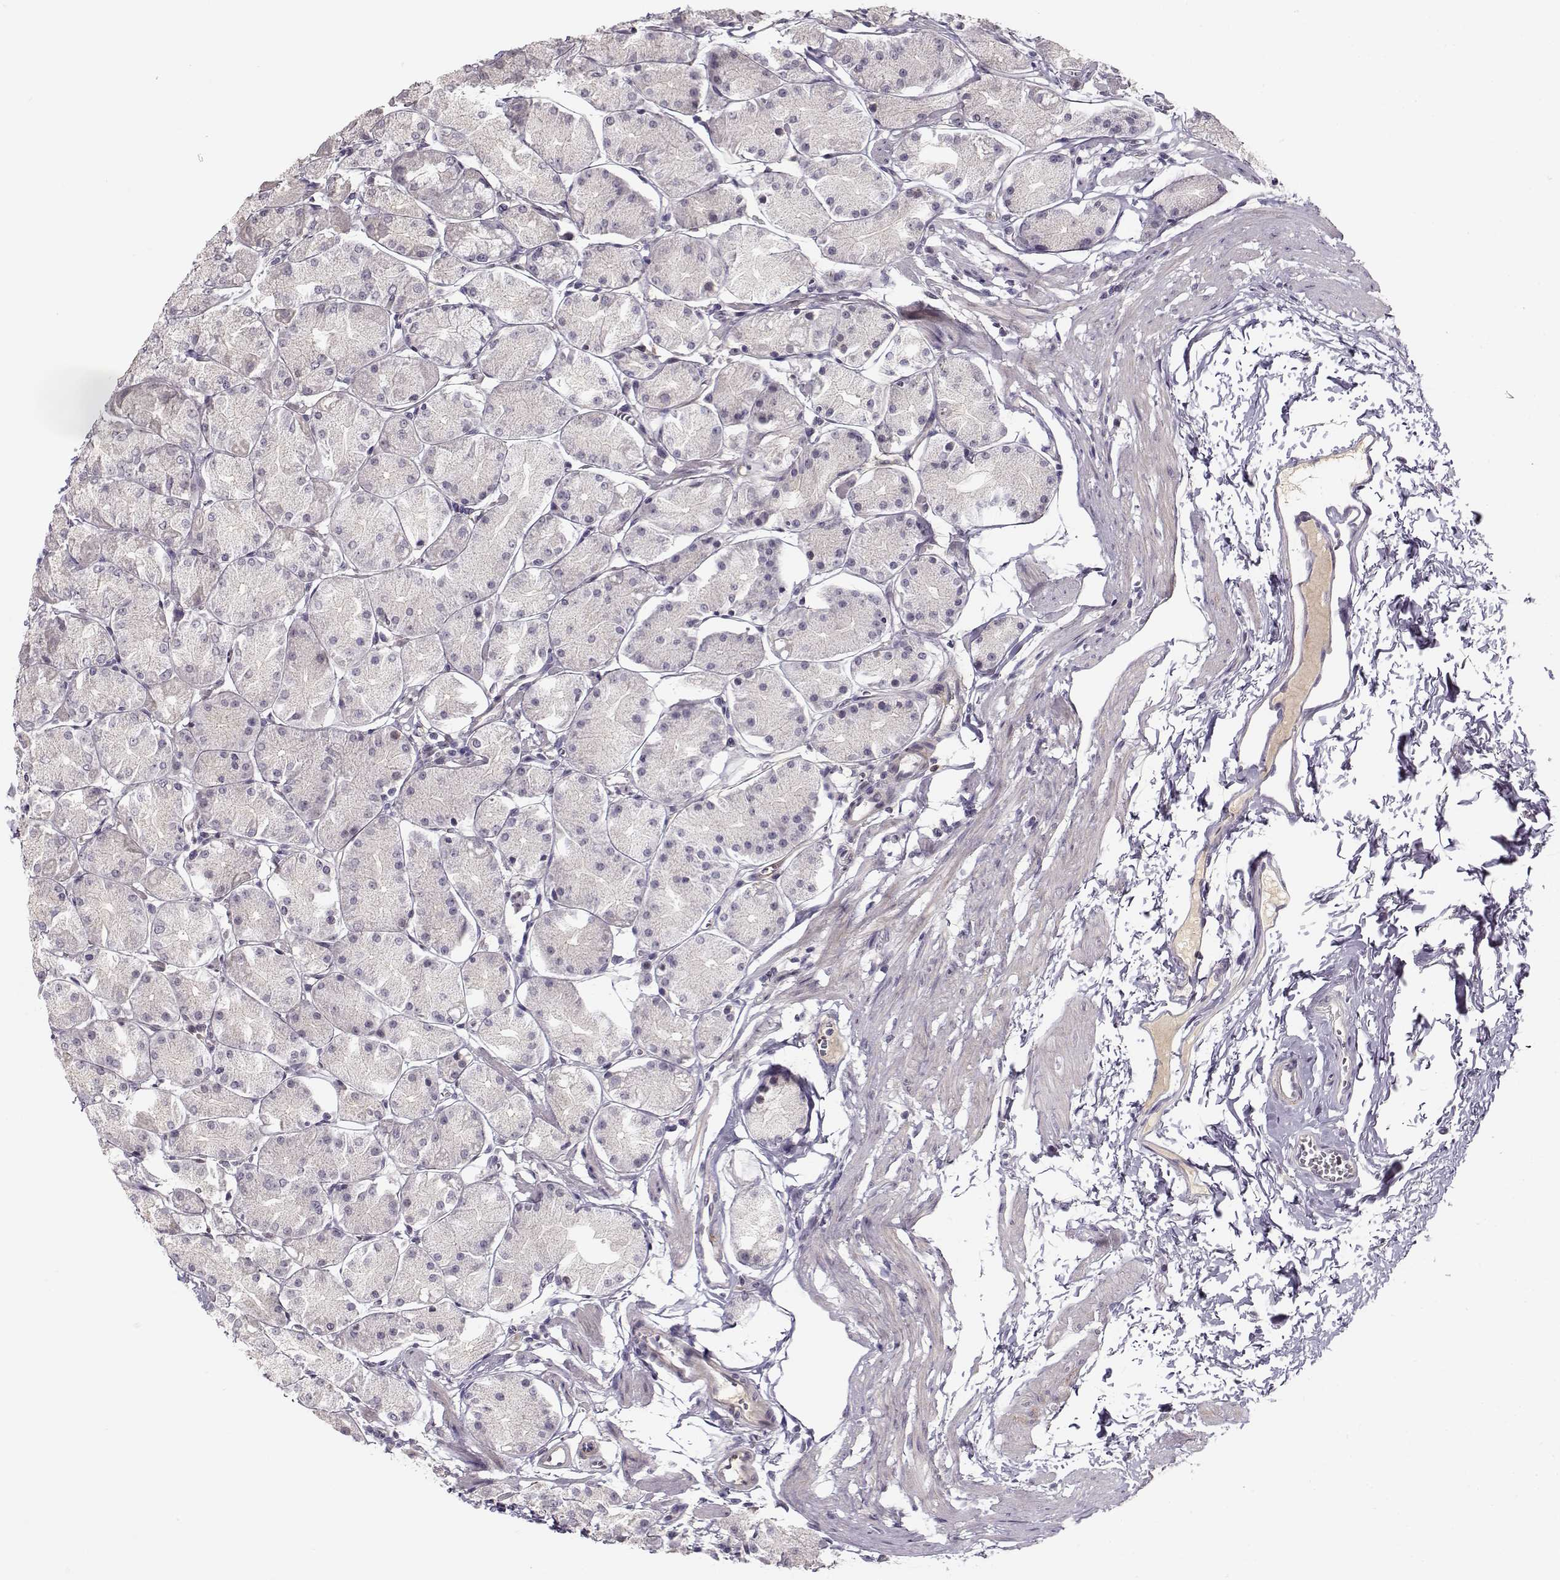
{"staining": {"intensity": "negative", "quantity": "none", "location": "none"}, "tissue": "stomach", "cell_type": "Glandular cells", "image_type": "normal", "snomed": [{"axis": "morphology", "description": "Normal tissue, NOS"}, {"axis": "topography", "description": "Stomach, upper"}], "caption": "Immunohistochemical staining of benign human stomach reveals no significant staining in glandular cells. (Brightfield microscopy of DAB immunohistochemistry at high magnification).", "gene": "RGS9BP", "patient": {"sex": "male", "age": 60}}